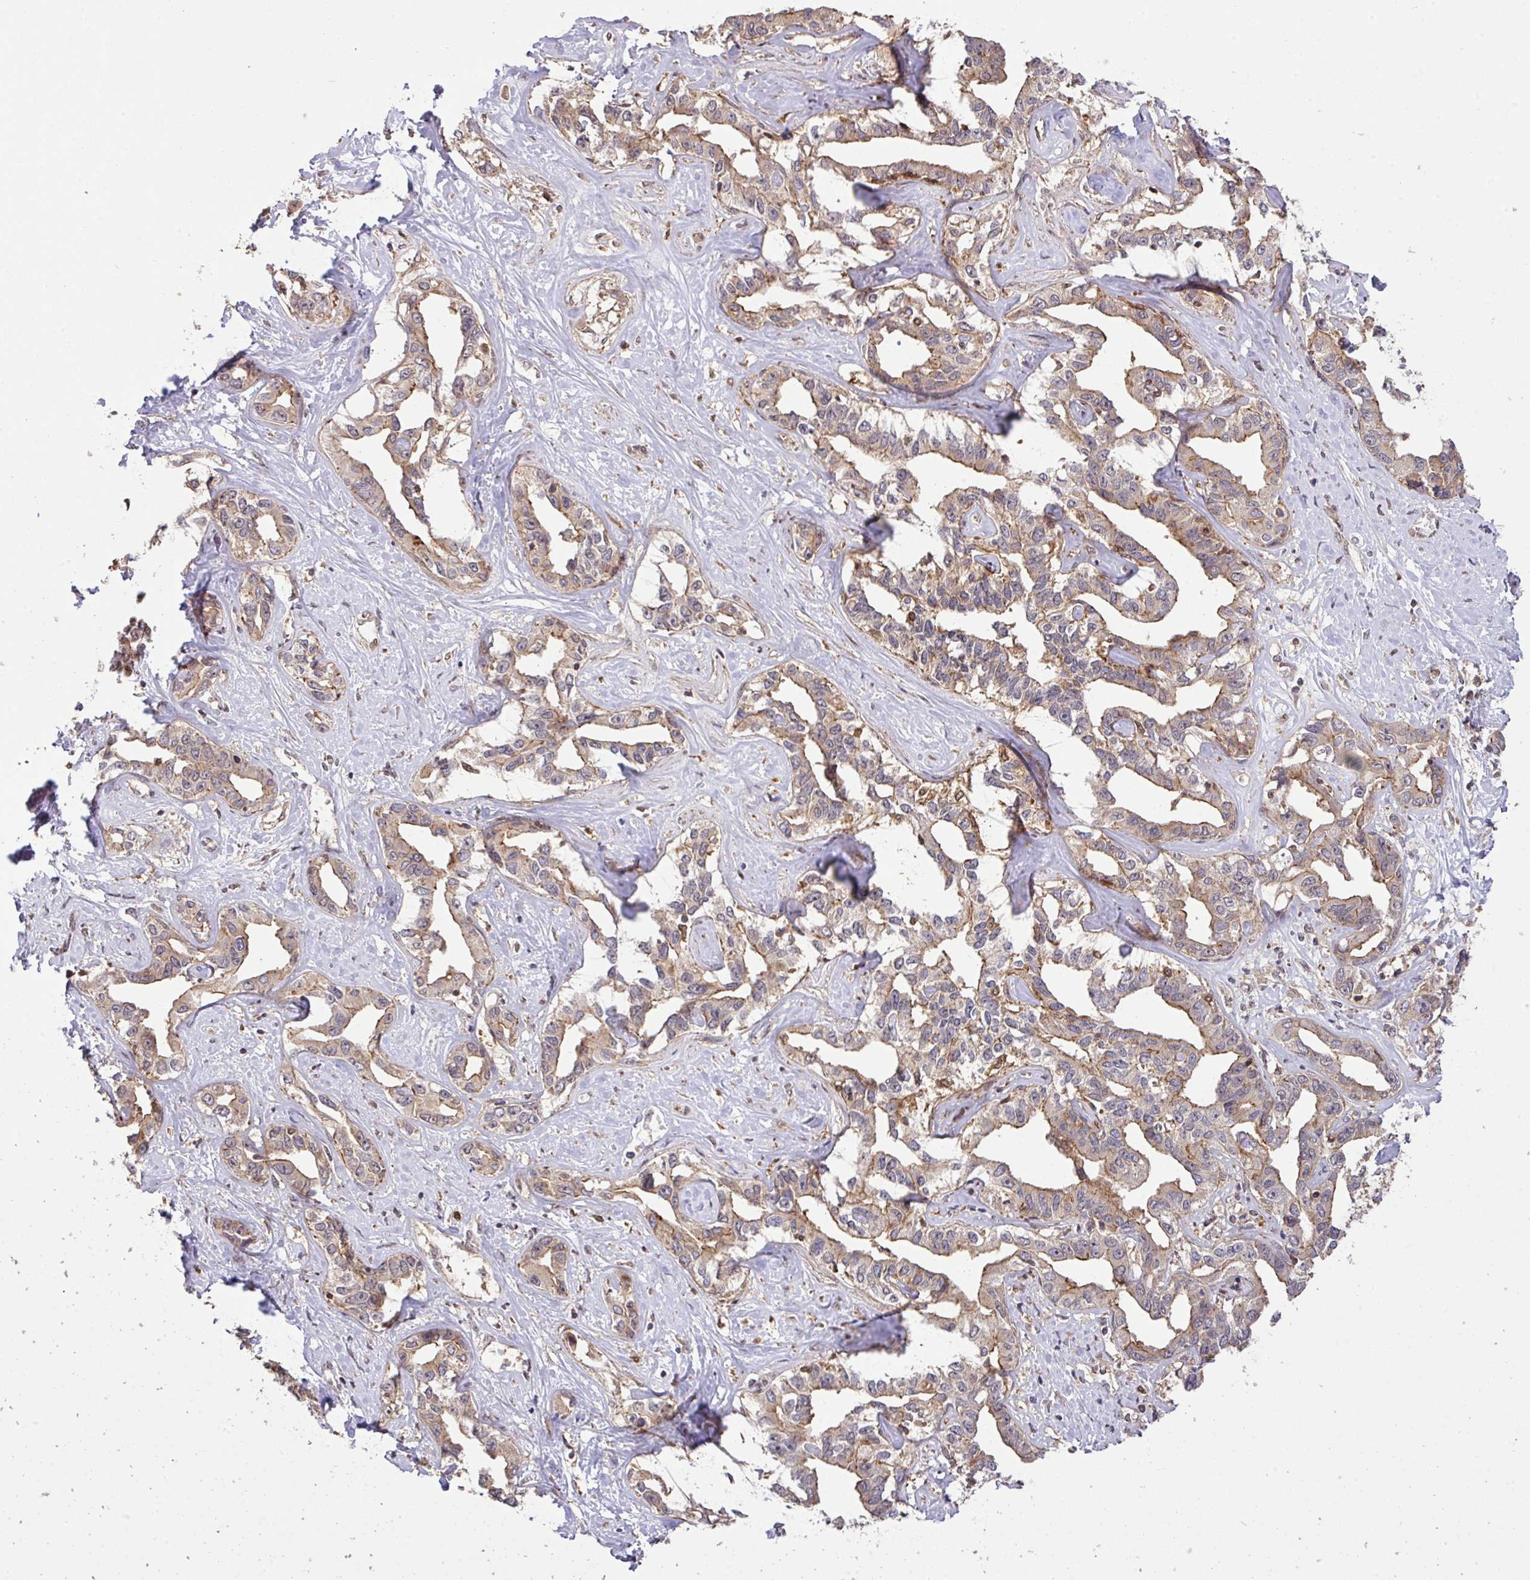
{"staining": {"intensity": "moderate", "quantity": "25%-75%", "location": "cytoplasmic/membranous"}, "tissue": "liver cancer", "cell_type": "Tumor cells", "image_type": "cancer", "snomed": [{"axis": "morphology", "description": "Cholangiocarcinoma"}, {"axis": "topography", "description": "Liver"}], "caption": "Immunohistochemical staining of human cholangiocarcinoma (liver) demonstrates medium levels of moderate cytoplasmic/membranous staining in about 25%-75% of tumor cells. The staining was performed using DAB (3,3'-diaminobenzidine), with brown indicating positive protein expression. Nuclei are stained blue with hematoxylin.", "gene": "ARPIN", "patient": {"sex": "male", "age": 59}}